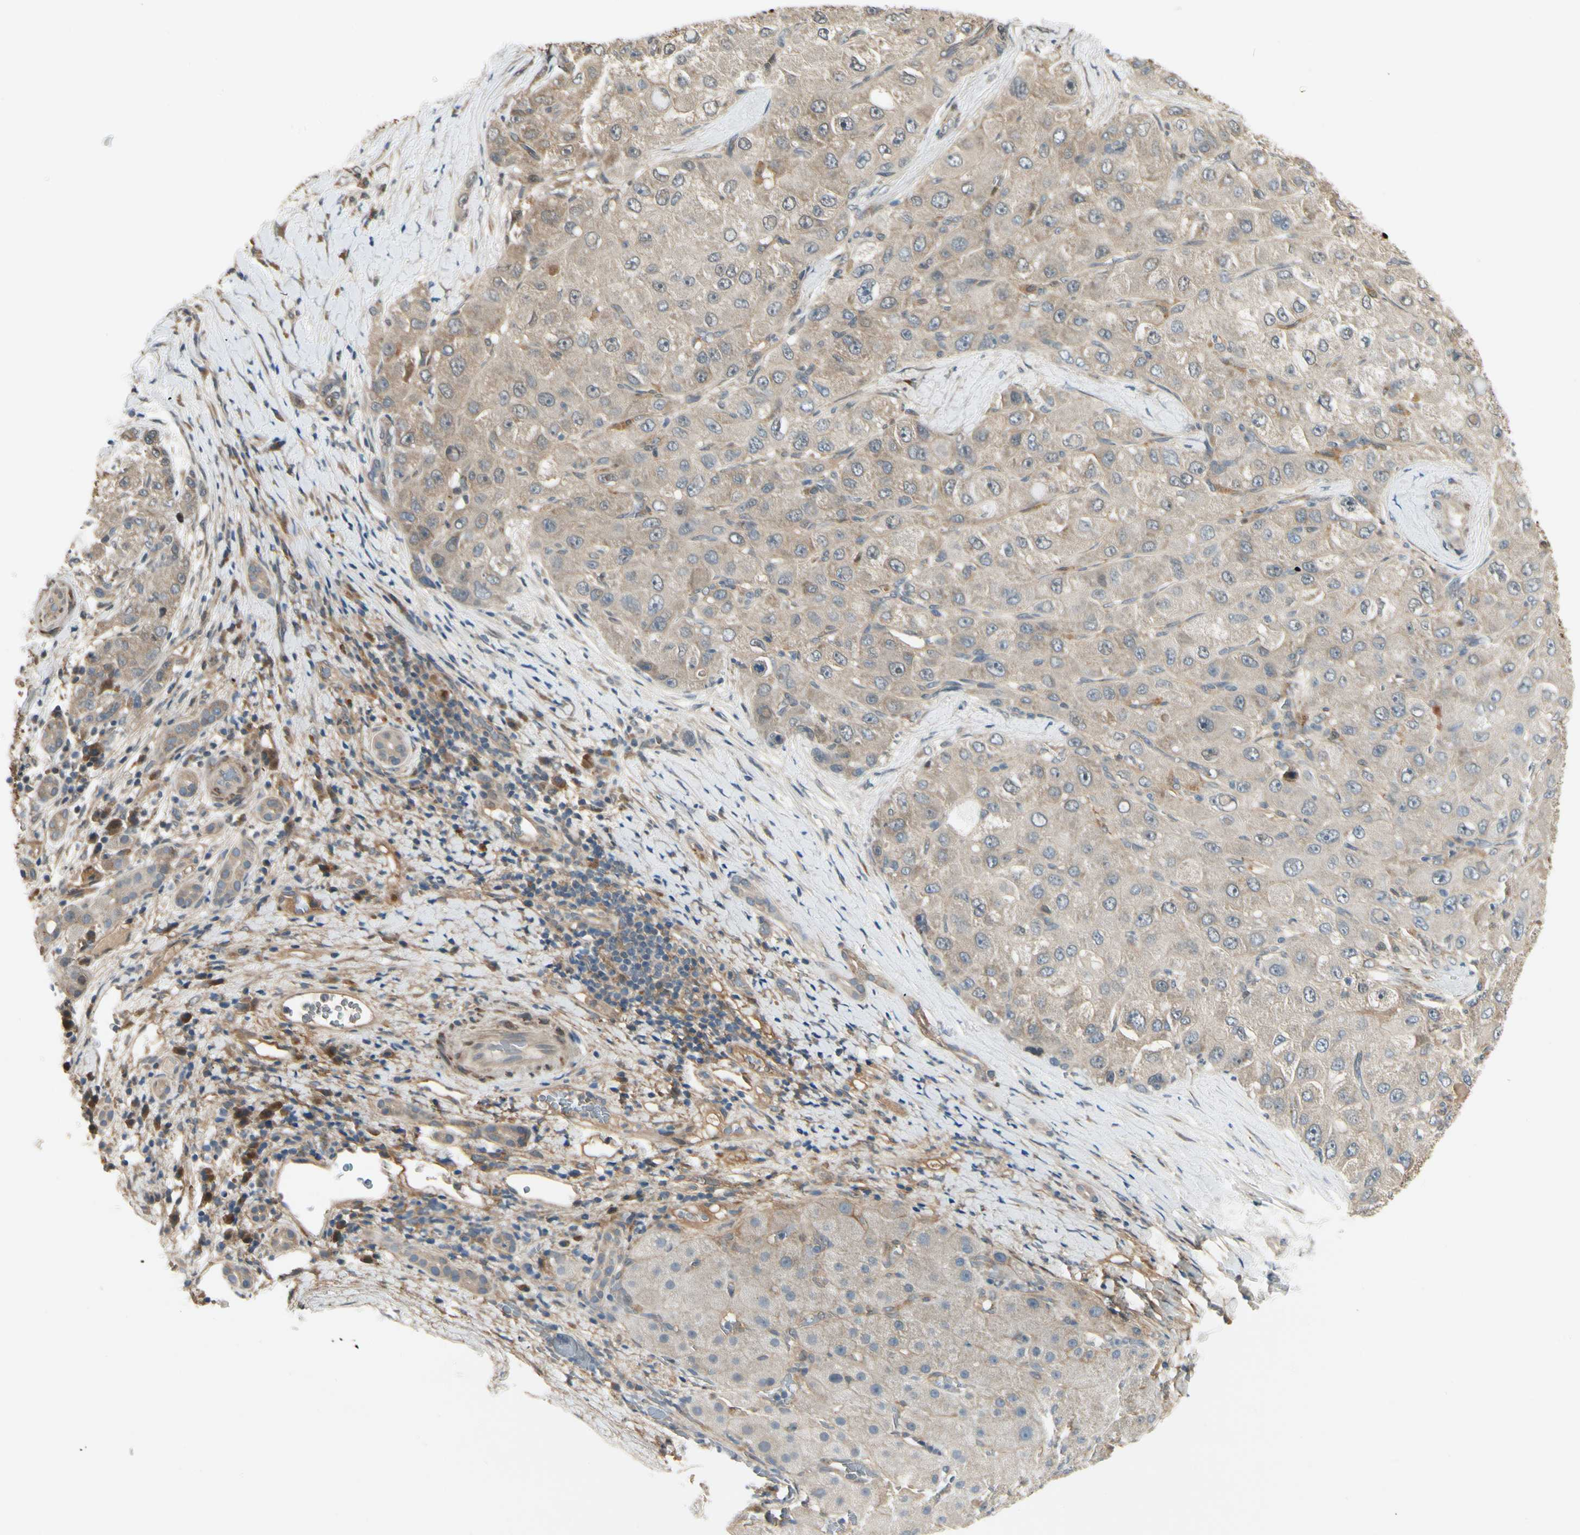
{"staining": {"intensity": "weak", "quantity": "25%-75%", "location": "cytoplasmic/membranous"}, "tissue": "liver cancer", "cell_type": "Tumor cells", "image_type": "cancer", "snomed": [{"axis": "morphology", "description": "Carcinoma, Hepatocellular, NOS"}, {"axis": "topography", "description": "Liver"}], "caption": "Hepatocellular carcinoma (liver) was stained to show a protein in brown. There is low levels of weak cytoplasmic/membranous positivity in about 25%-75% of tumor cells. The protein of interest is stained brown, and the nuclei are stained in blue (DAB (3,3'-diaminobenzidine) IHC with brightfield microscopy, high magnification).", "gene": "EPHB3", "patient": {"sex": "male", "age": 80}}